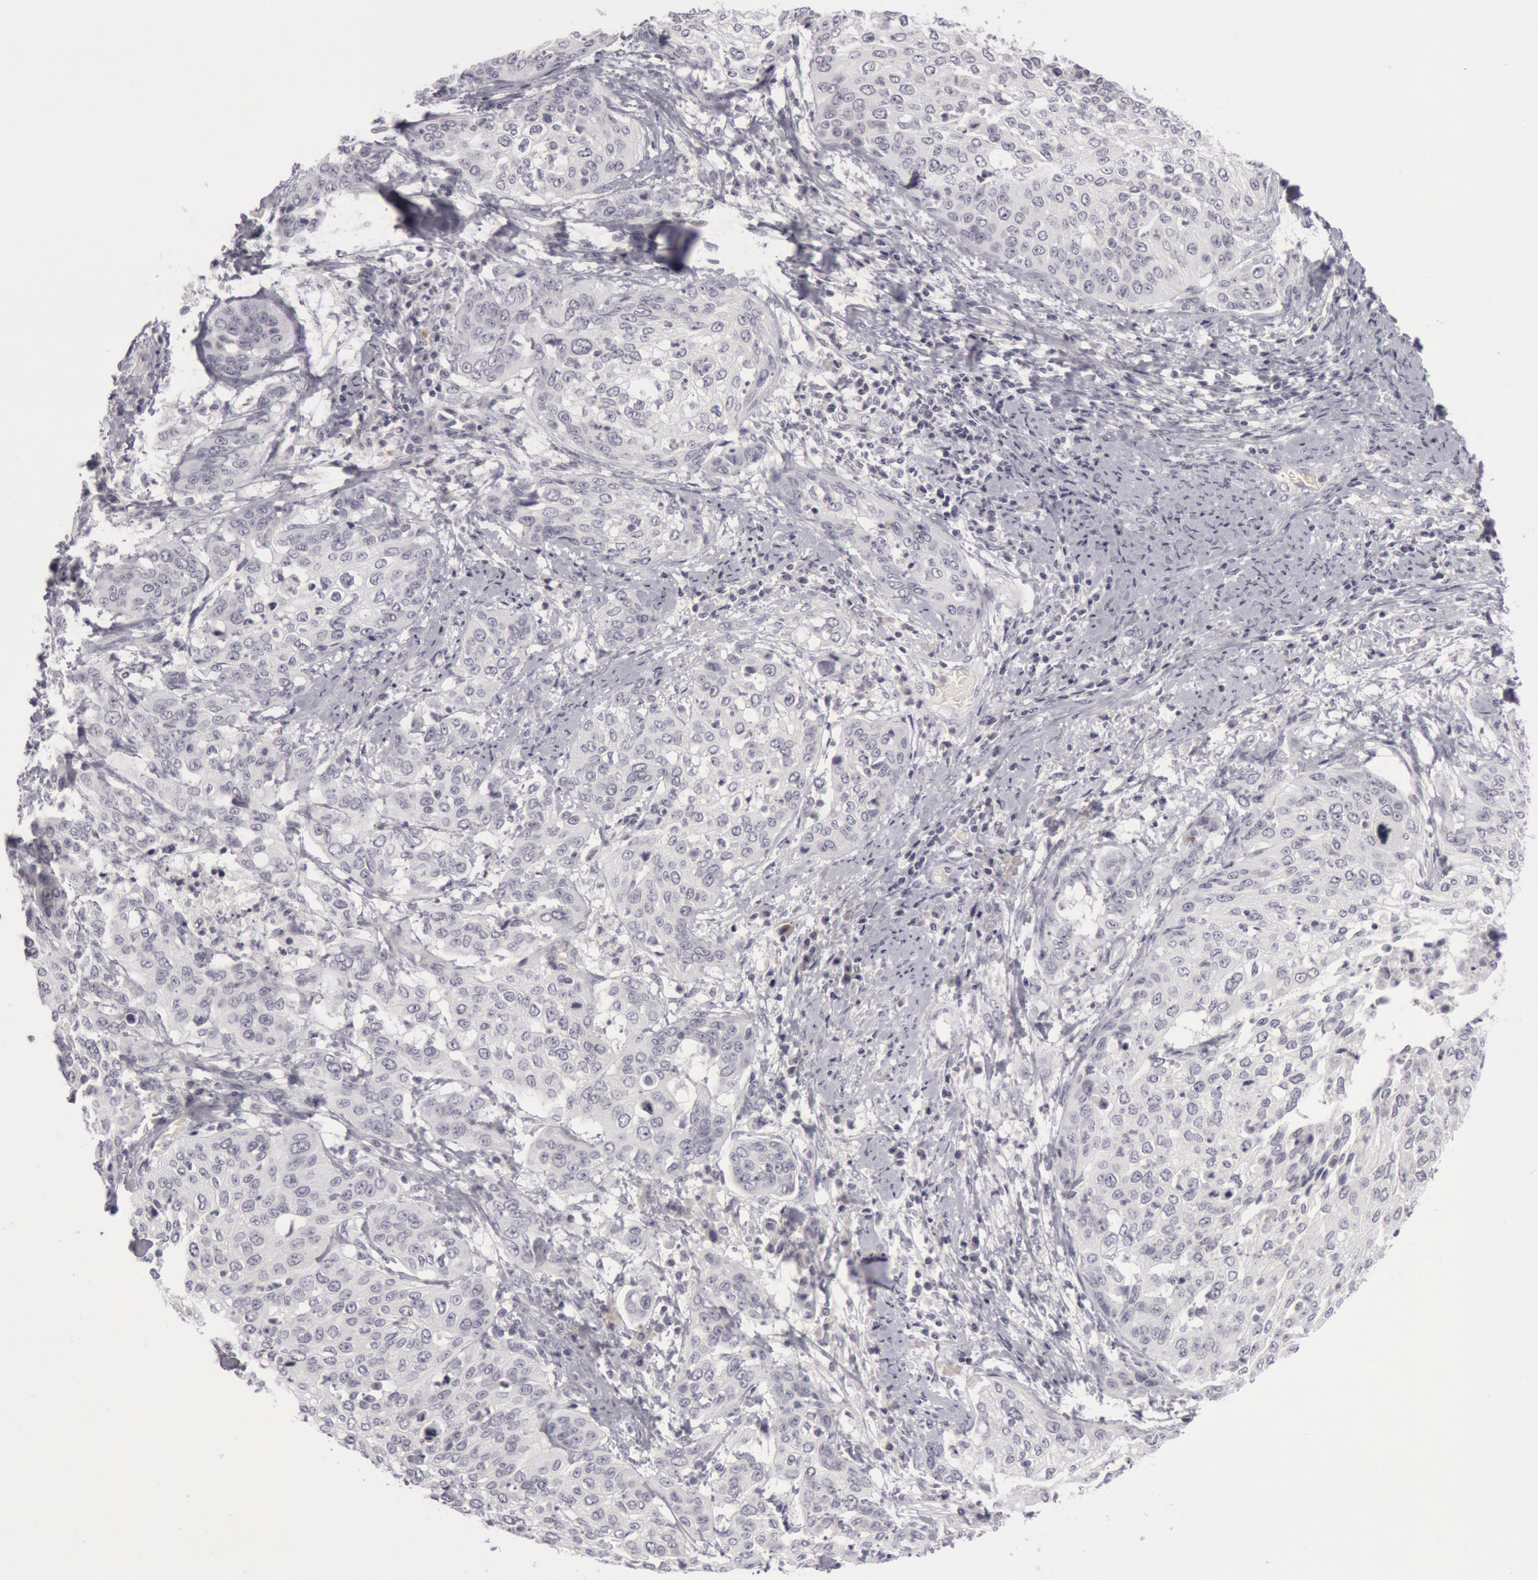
{"staining": {"intensity": "negative", "quantity": "none", "location": "none"}, "tissue": "cervical cancer", "cell_type": "Tumor cells", "image_type": "cancer", "snomed": [{"axis": "morphology", "description": "Squamous cell carcinoma, NOS"}, {"axis": "topography", "description": "Cervix"}], "caption": "IHC micrograph of neoplastic tissue: human cervical cancer (squamous cell carcinoma) stained with DAB (3,3'-diaminobenzidine) reveals no significant protein staining in tumor cells.", "gene": "KRT16", "patient": {"sex": "female", "age": 41}}